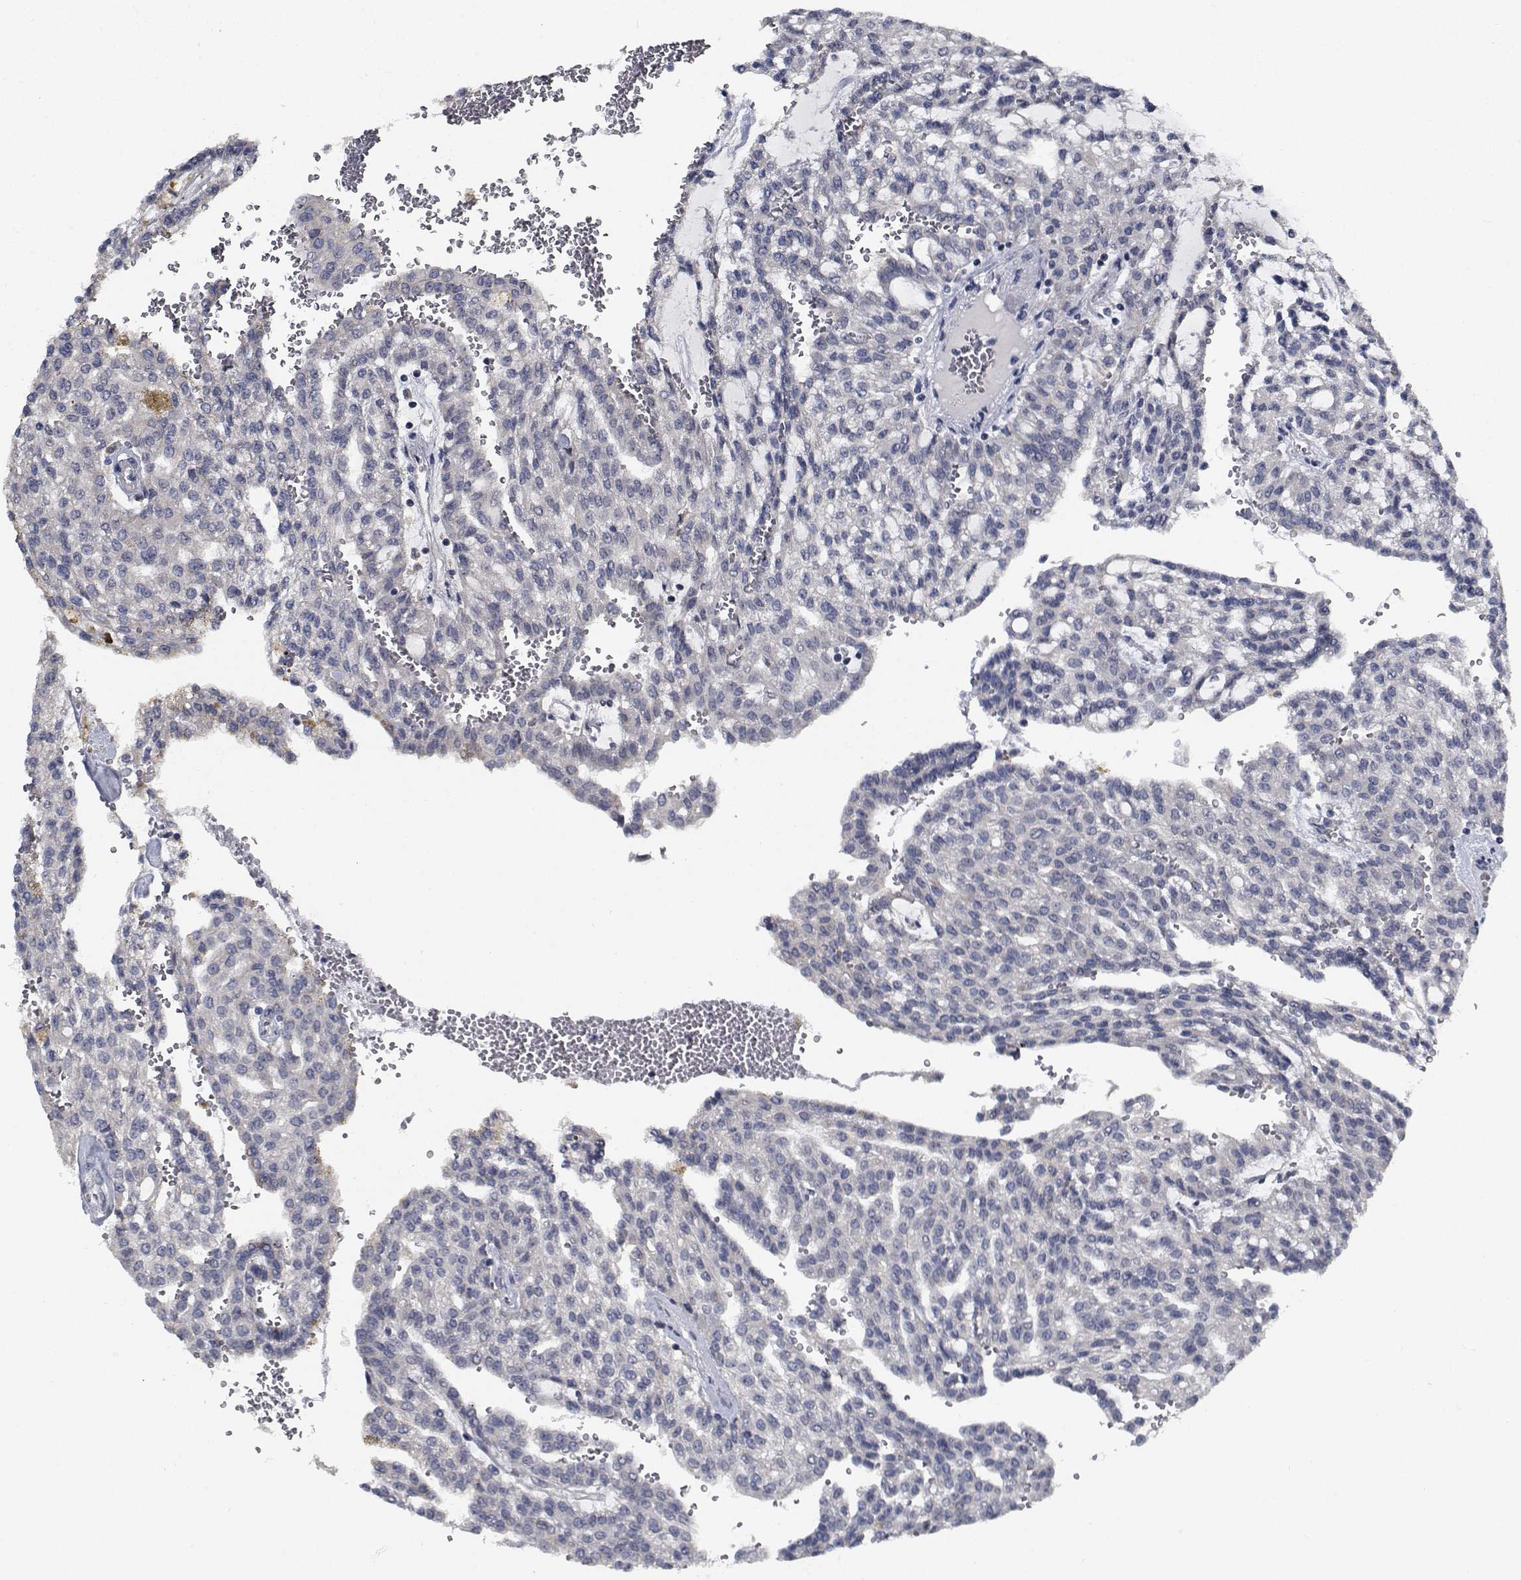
{"staining": {"intensity": "negative", "quantity": "none", "location": "none"}, "tissue": "renal cancer", "cell_type": "Tumor cells", "image_type": "cancer", "snomed": [{"axis": "morphology", "description": "Adenocarcinoma, NOS"}, {"axis": "topography", "description": "Kidney"}], "caption": "Tumor cells show no significant protein expression in adenocarcinoma (renal). (Stains: DAB (3,3'-diaminobenzidine) immunohistochemistry with hematoxylin counter stain, Microscopy: brightfield microscopy at high magnification).", "gene": "NVL", "patient": {"sex": "male", "age": 63}}